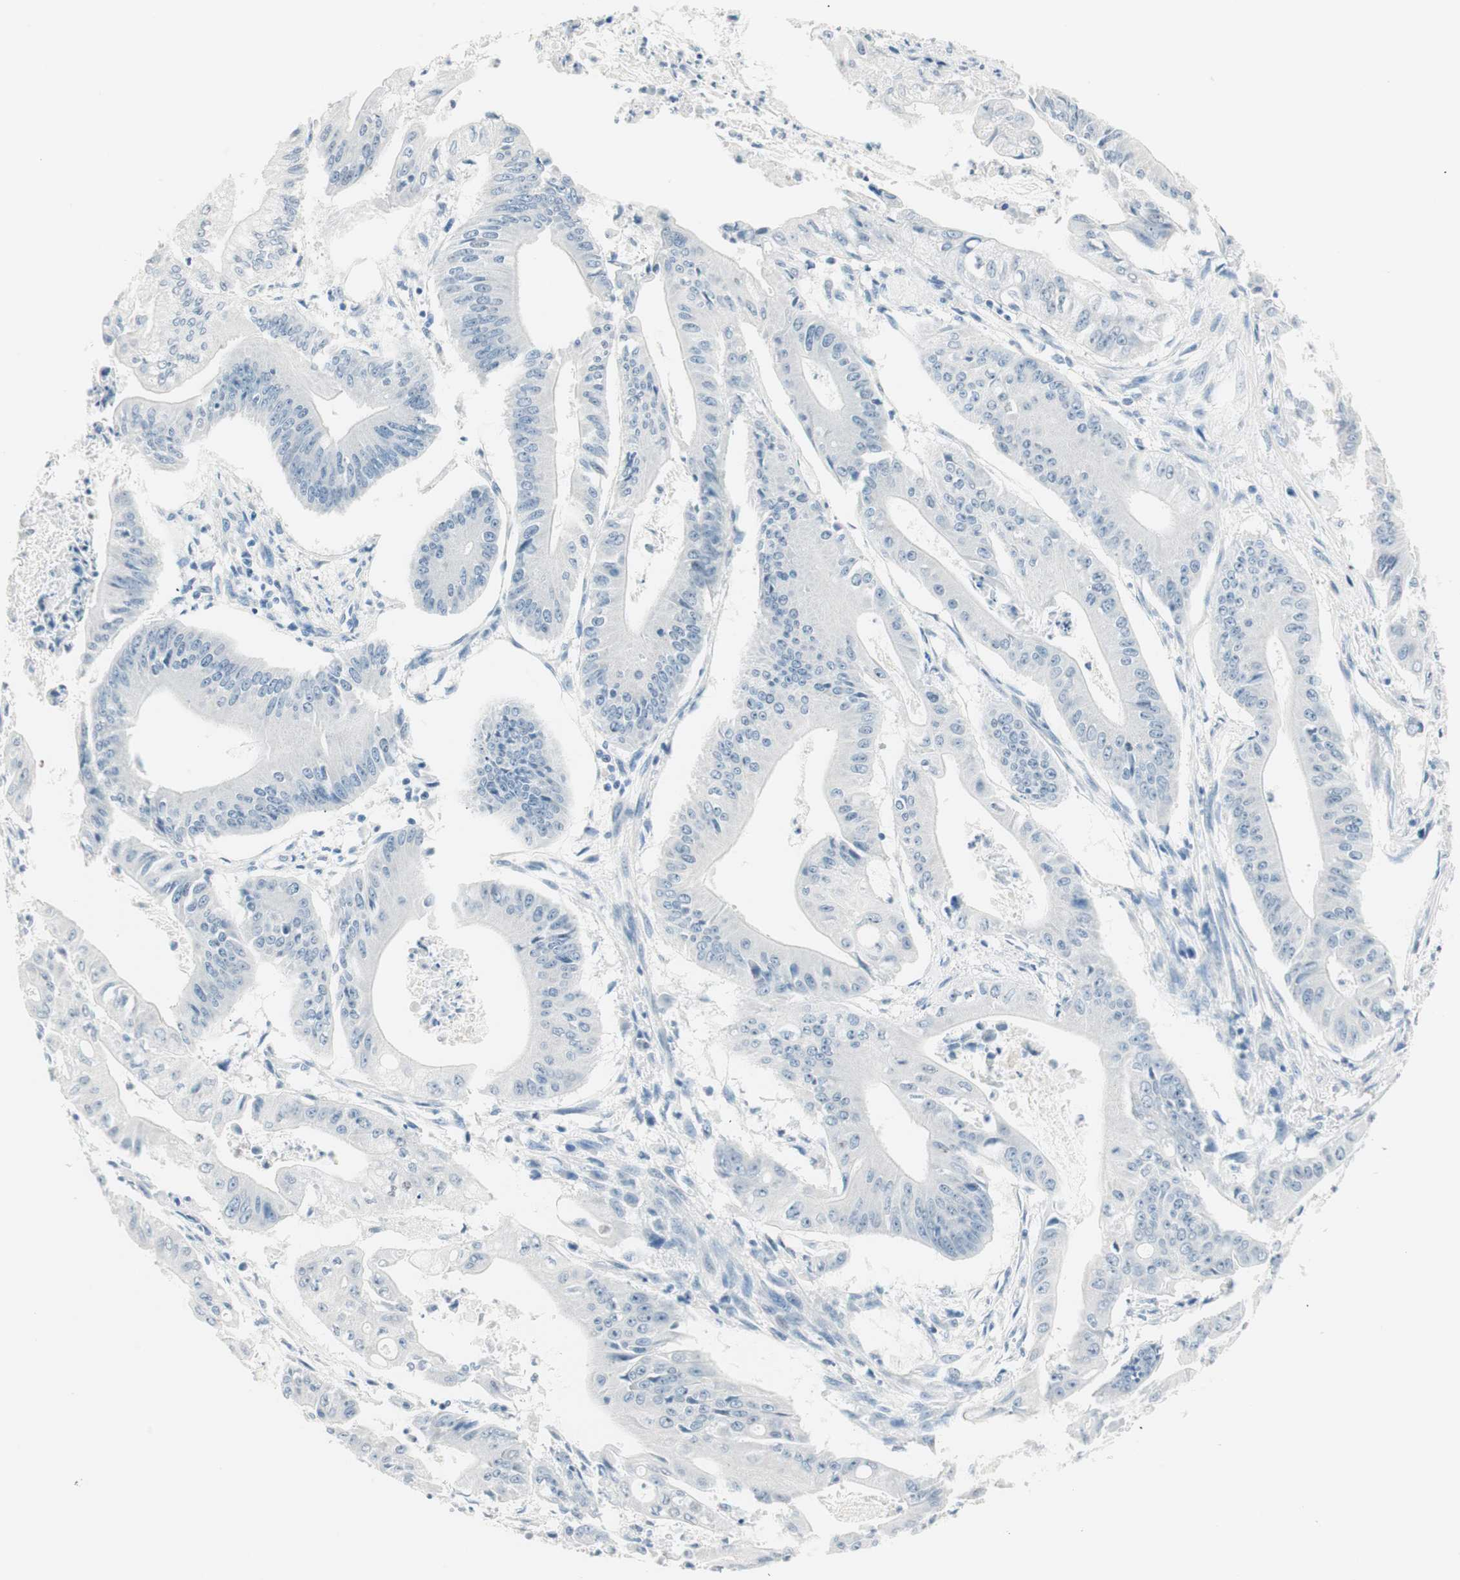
{"staining": {"intensity": "negative", "quantity": "none", "location": "none"}, "tissue": "pancreatic cancer", "cell_type": "Tumor cells", "image_type": "cancer", "snomed": [{"axis": "morphology", "description": "Normal tissue, NOS"}, {"axis": "topography", "description": "Lymph node"}], "caption": "Tumor cells are negative for brown protein staining in pancreatic cancer.", "gene": "HOXB13", "patient": {"sex": "male", "age": 62}}